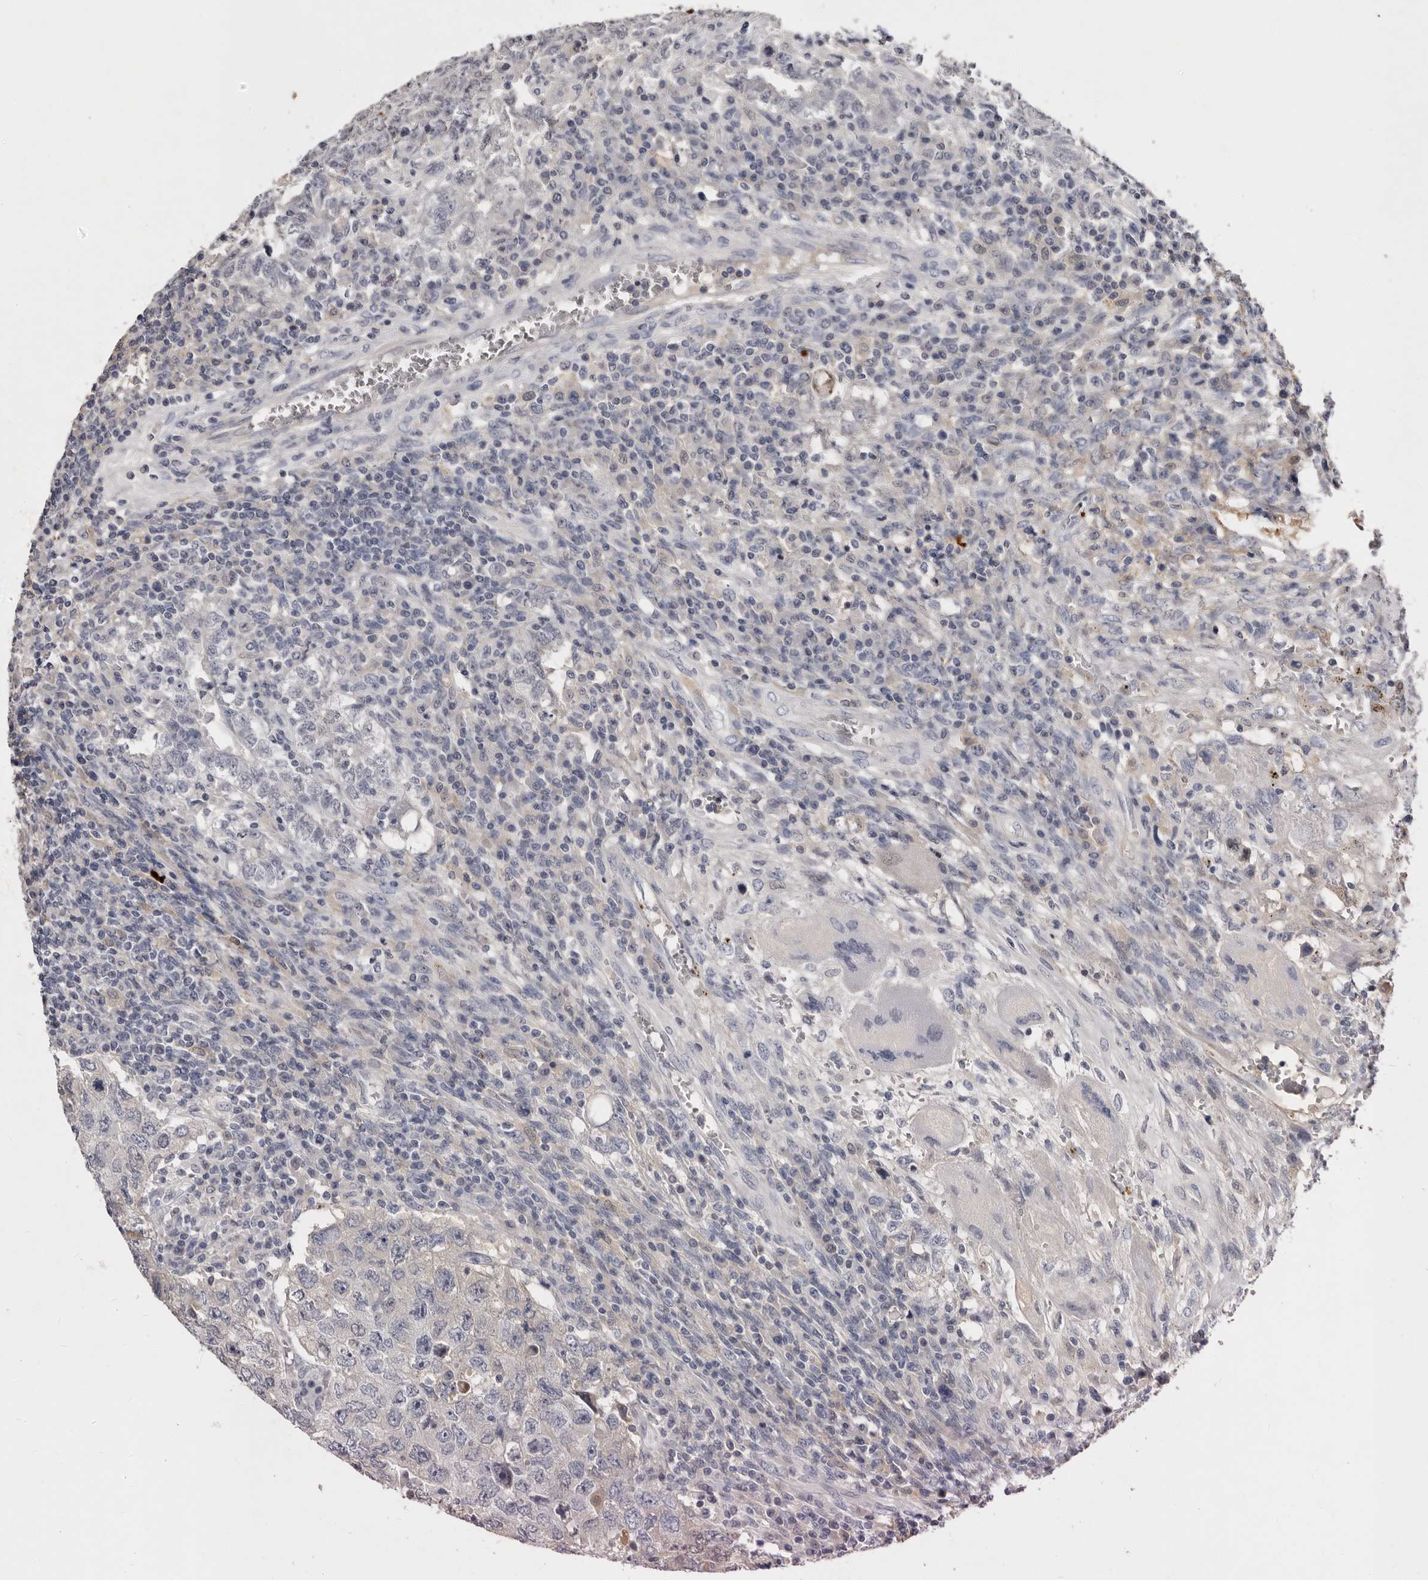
{"staining": {"intensity": "negative", "quantity": "none", "location": "none"}, "tissue": "testis cancer", "cell_type": "Tumor cells", "image_type": "cancer", "snomed": [{"axis": "morphology", "description": "Carcinoma, Embryonal, NOS"}, {"axis": "topography", "description": "Testis"}], "caption": "High magnification brightfield microscopy of testis cancer (embryonal carcinoma) stained with DAB (3,3'-diaminobenzidine) (brown) and counterstained with hematoxylin (blue): tumor cells show no significant expression. Brightfield microscopy of immunohistochemistry stained with DAB (brown) and hematoxylin (blue), captured at high magnification.", "gene": "KLHL38", "patient": {"sex": "male", "age": 26}}